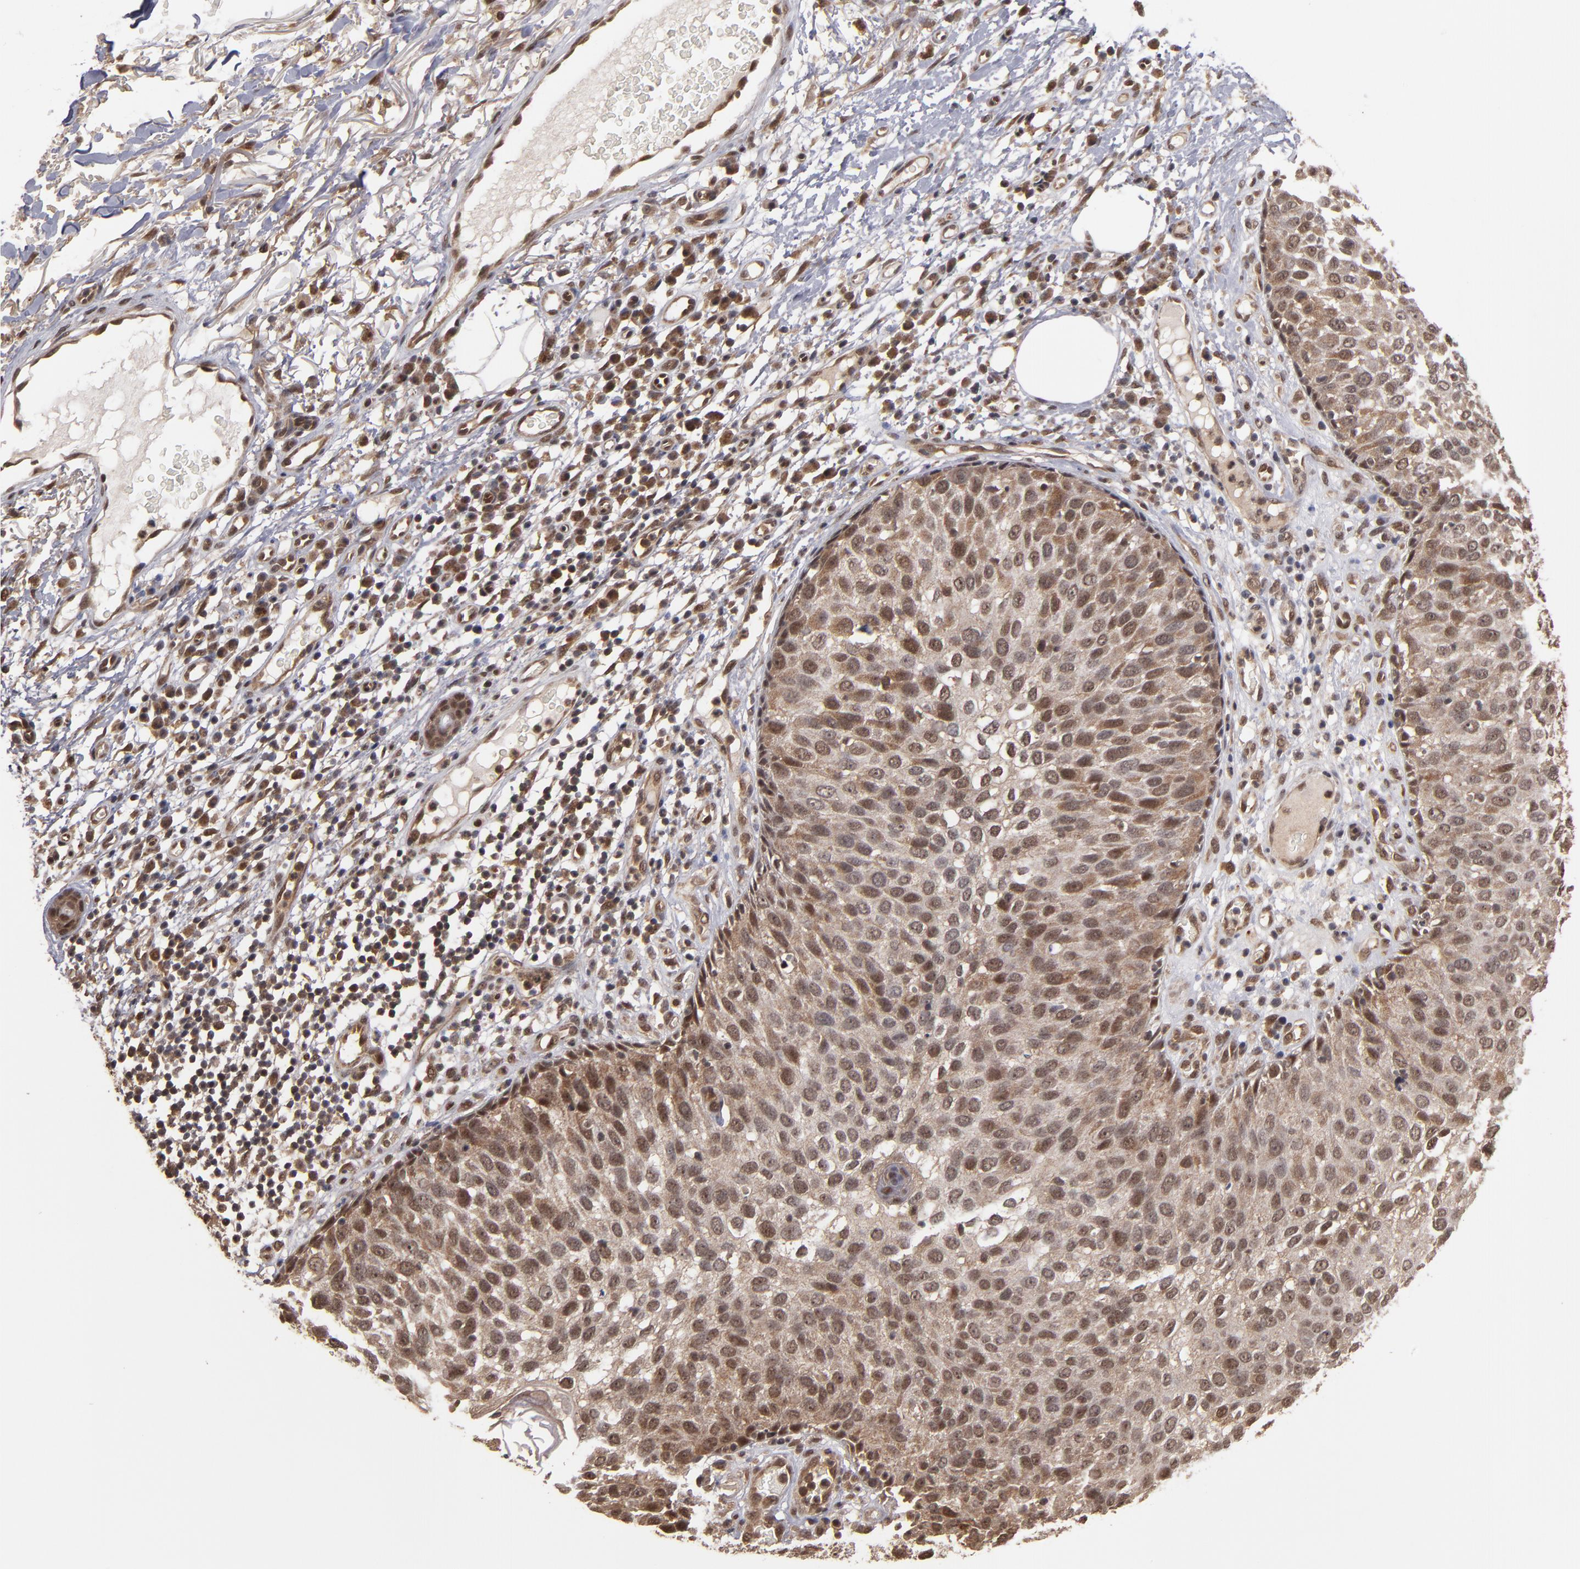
{"staining": {"intensity": "weak", "quantity": ">75%", "location": "nuclear"}, "tissue": "skin cancer", "cell_type": "Tumor cells", "image_type": "cancer", "snomed": [{"axis": "morphology", "description": "Squamous cell carcinoma, NOS"}, {"axis": "topography", "description": "Skin"}], "caption": "A brown stain highlights weak nuclear staining of a protein in squamous cell carcinoma (skin) tumor cells.", "gene": "CUL5", "patient": {"sex": "male", "age": 87}}